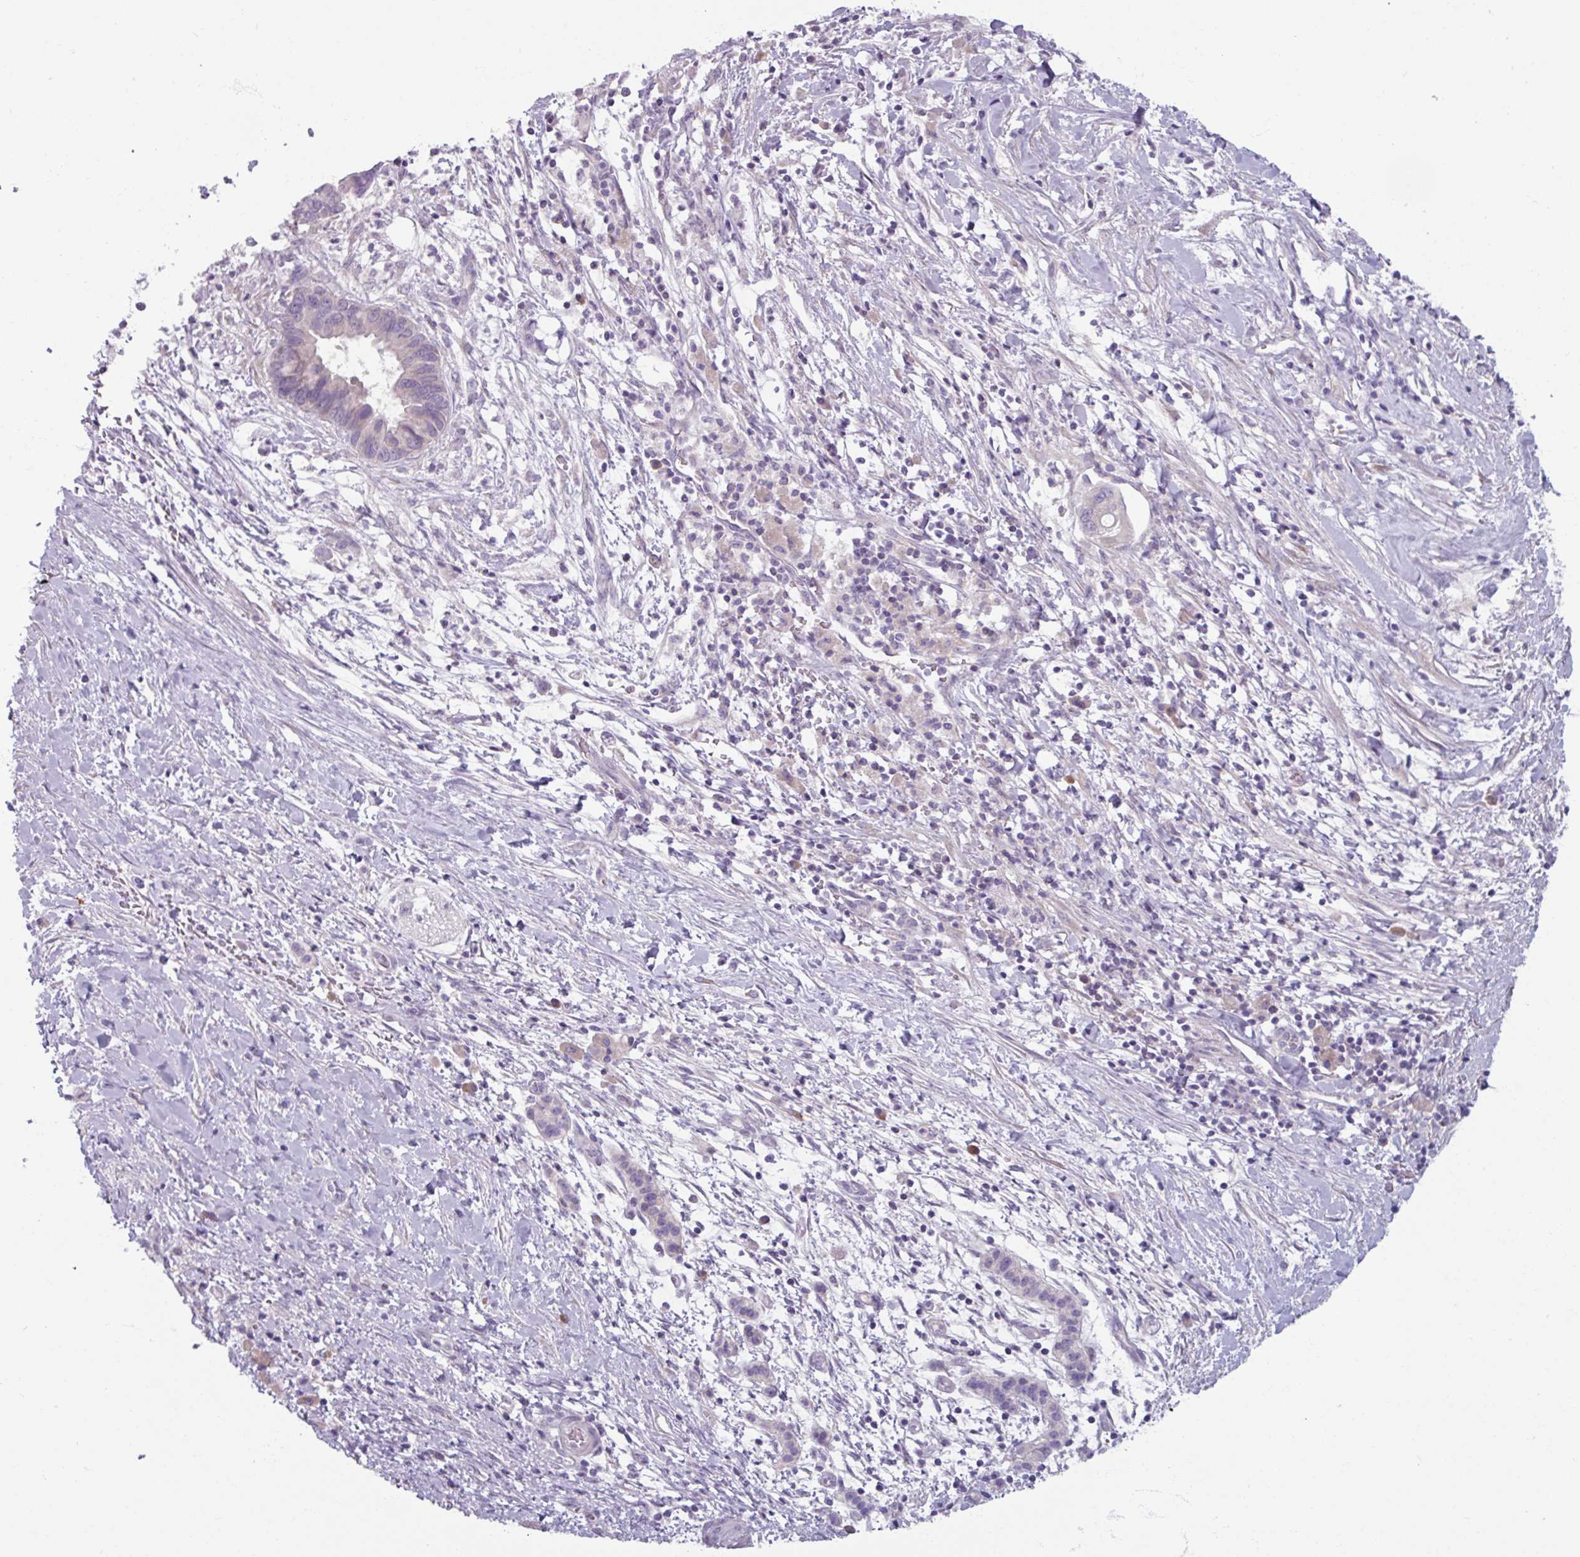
{"staining": {"intensity": "negative", "quantity": "none", "location": "none"}, "tissue": "pancreatic cancer", "cell_type": "Tumor cells", "image_type": "cancer", "snomed": [{"axis": "morphology", "description": "Adenocarcinoma, NOS"}, {"axis": "topography", "description": "Pancreas"}], "caption": "High magnification brightfield microscopy of pancreatic adenocarcinoma stained with DAB (3,3'-diaminobenzidine) (brown) and counterstained with hematoxylin (blue): tumor cells show no significant staining.", "gene": "SMIM11", "patient": {"sex": "male", "age": 68}}